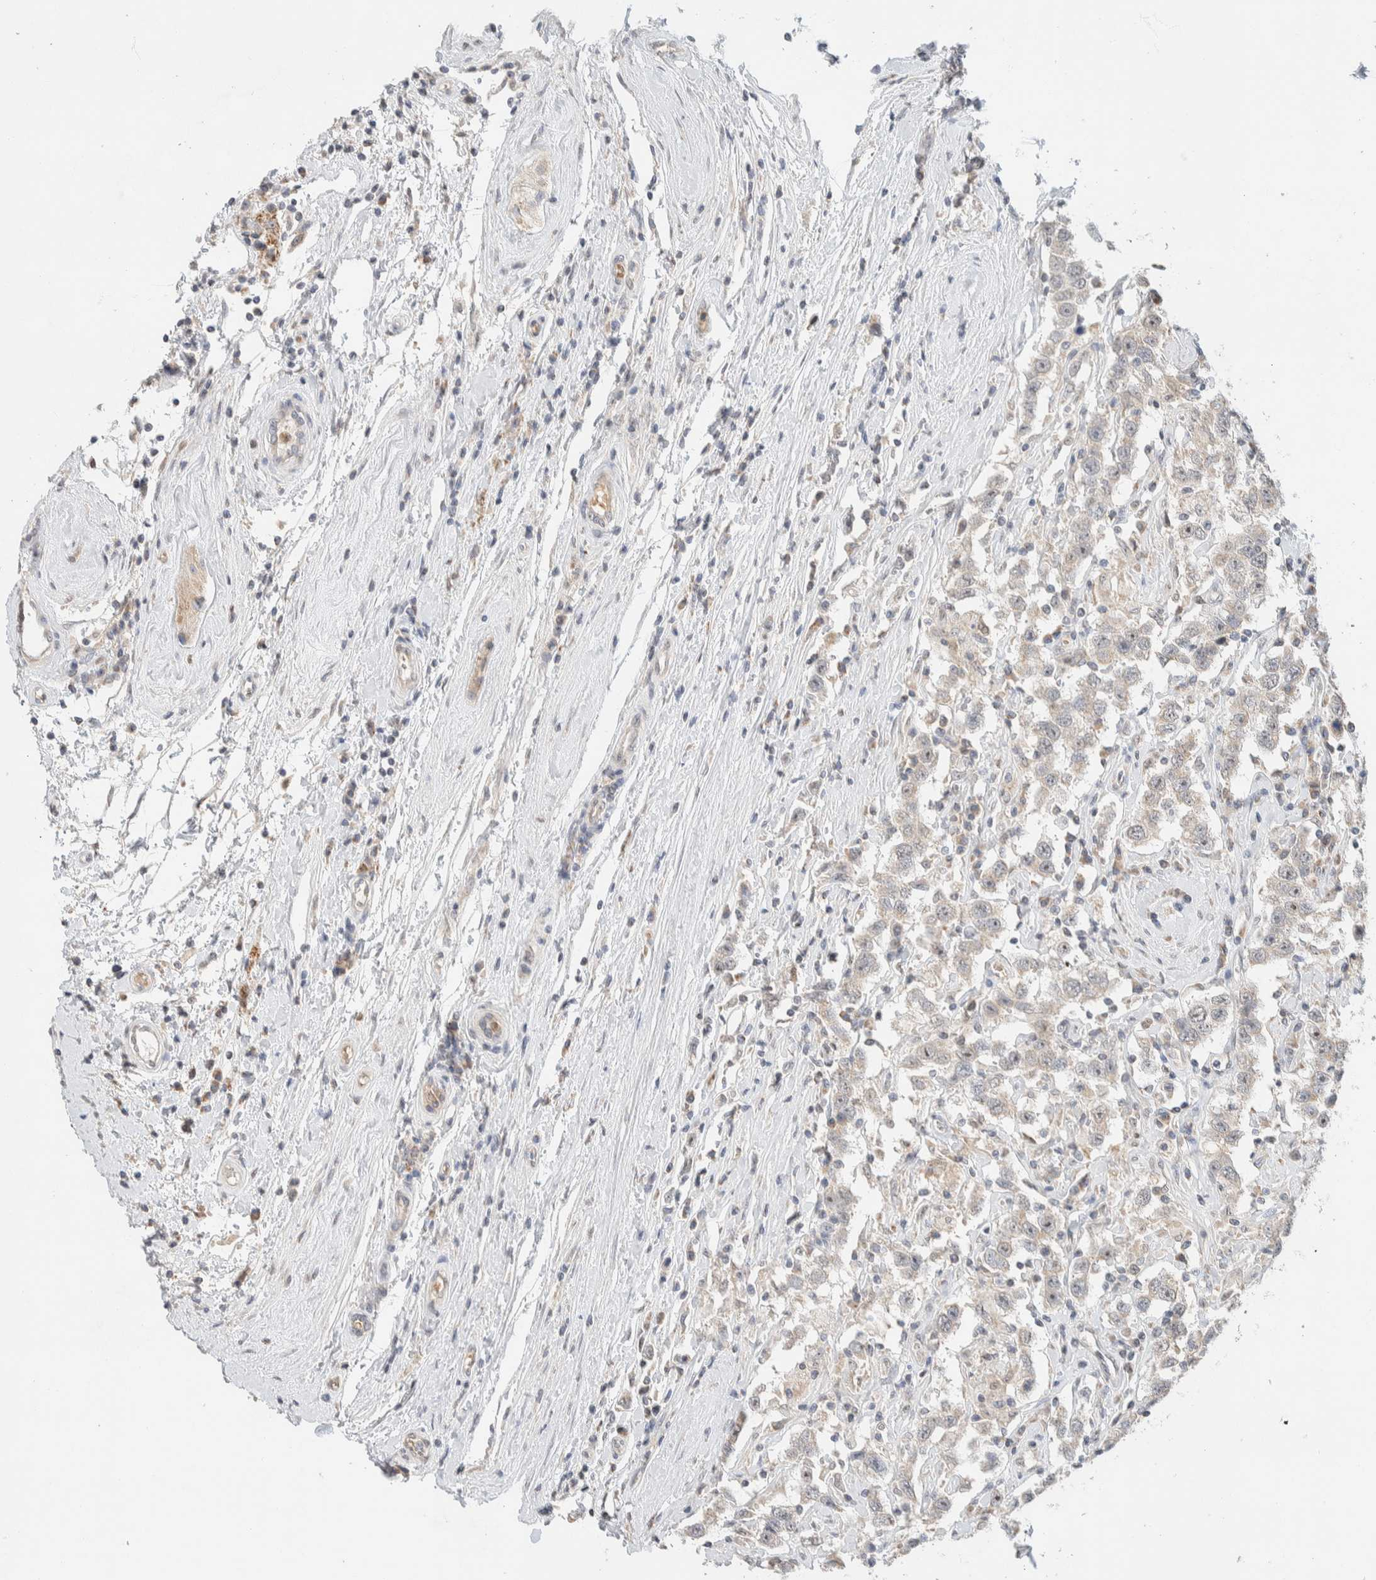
{"staining": {"intensity": "negative", "quantity": "none", "location": "none"}, "tissue": "testis cancer", "cell_type": "Tumor cells", "image_type": "cancer", "snomed": [{"axis": "morphology", "description": "Seminoma, NOS"}, {"axis": "topography", "description": "Testis"}], "caption": "High power microscopy photomicrograph of an IHC micrograph of testis seminoma, revealing no significant expression in tumor cells.", "gene": "HDHD3", "patient": {"sex": "male", "age": 41}}